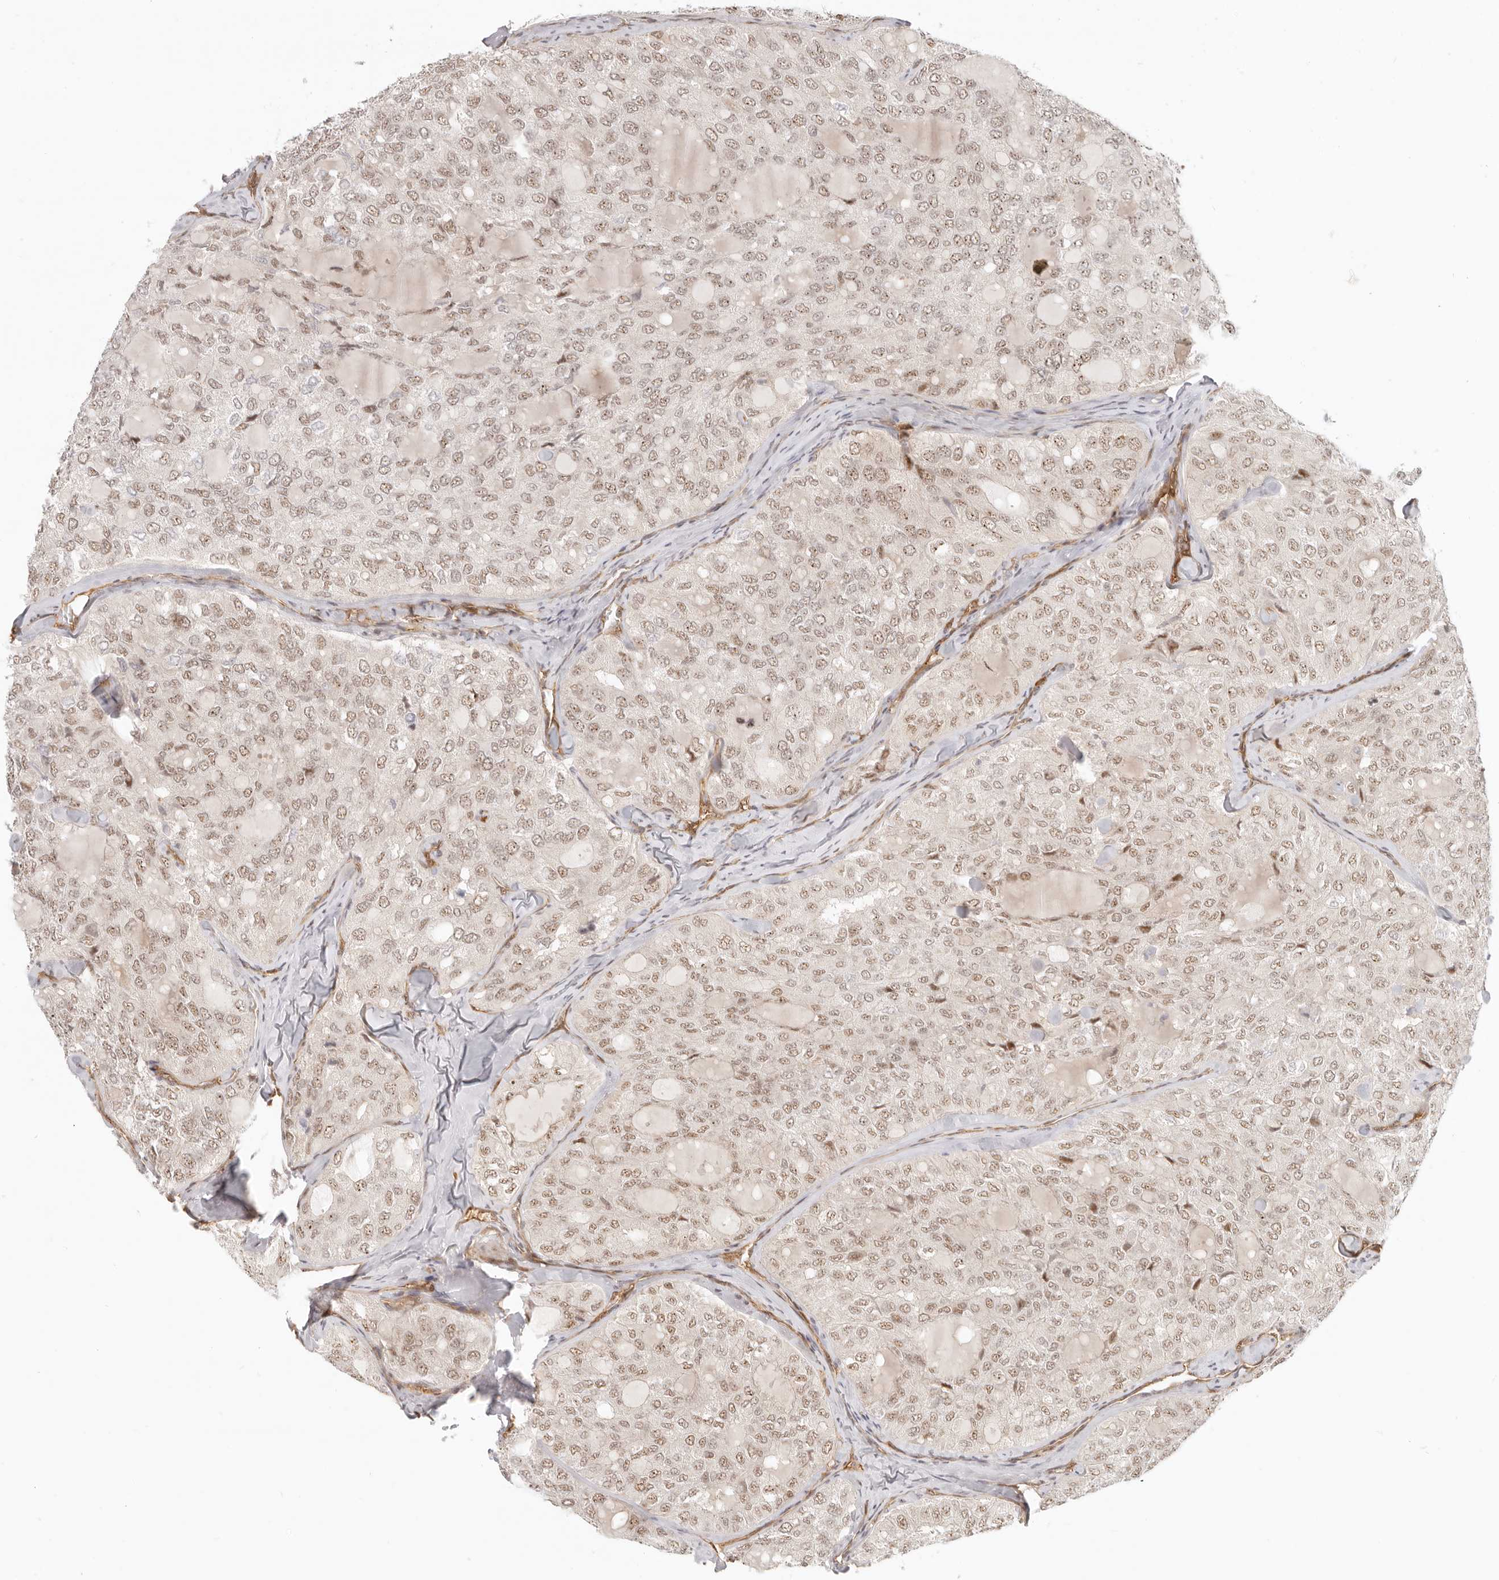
{"staining": {"intensity": "weak", "quantity": ">75%", "location": "nuclear"}, "tissue": "thyroid cancer", "cell_type": "Tumor cells", "image_type": "cancer", "snomed": [{"axis": "morphology", "description": "Follicular adenoma carcinoma, NOS"}, {"axis": "topography", "description": "Thyroid gland"}], "caption": "Protein expression by immunohistochemistry (IHC) exhibits weak nuclear staining in about >75% of tumor cells in thyroid cancer.", "gene": "BAP1", "patient": {"sex": "male", "age": 75}}